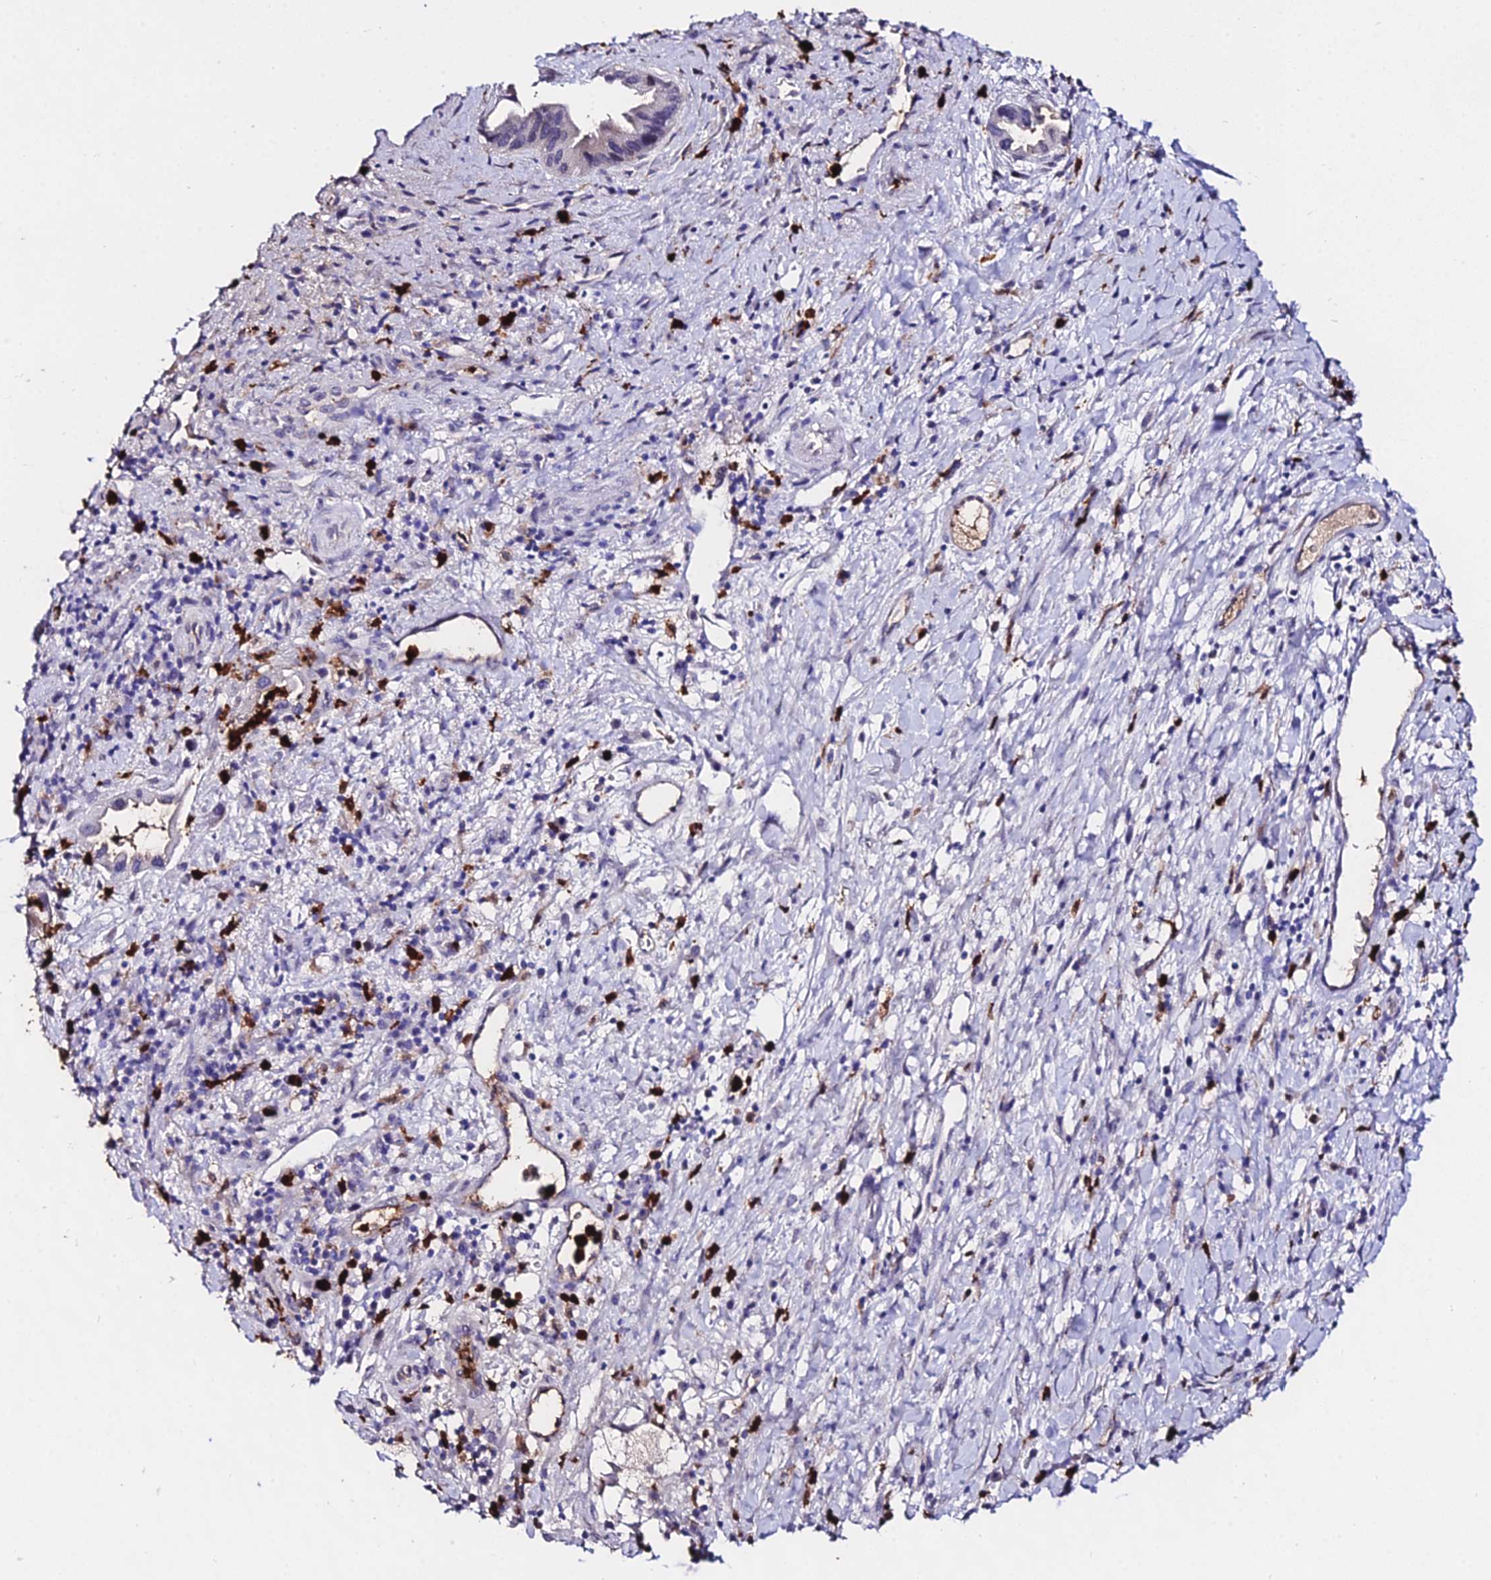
{"staining": {"intensity": "negative", "quantity": "none", "location": "none"}, "tissue": "pancreatic cancer", "cell_type": "Tumor cells", "image_type": "cancer", "snomed": [{"axis": "morphology", "description": "Adenocarcinoma, NOS"}, {"axis": "topography", "description": "Pancreas"}], "caption": "This is an IHC histopathology image of human adenocarcinoma (pancreatic). There is no staining in tumor cells.", "gene": "MCM10", "patient": {"sex": "female", "age": 77}}